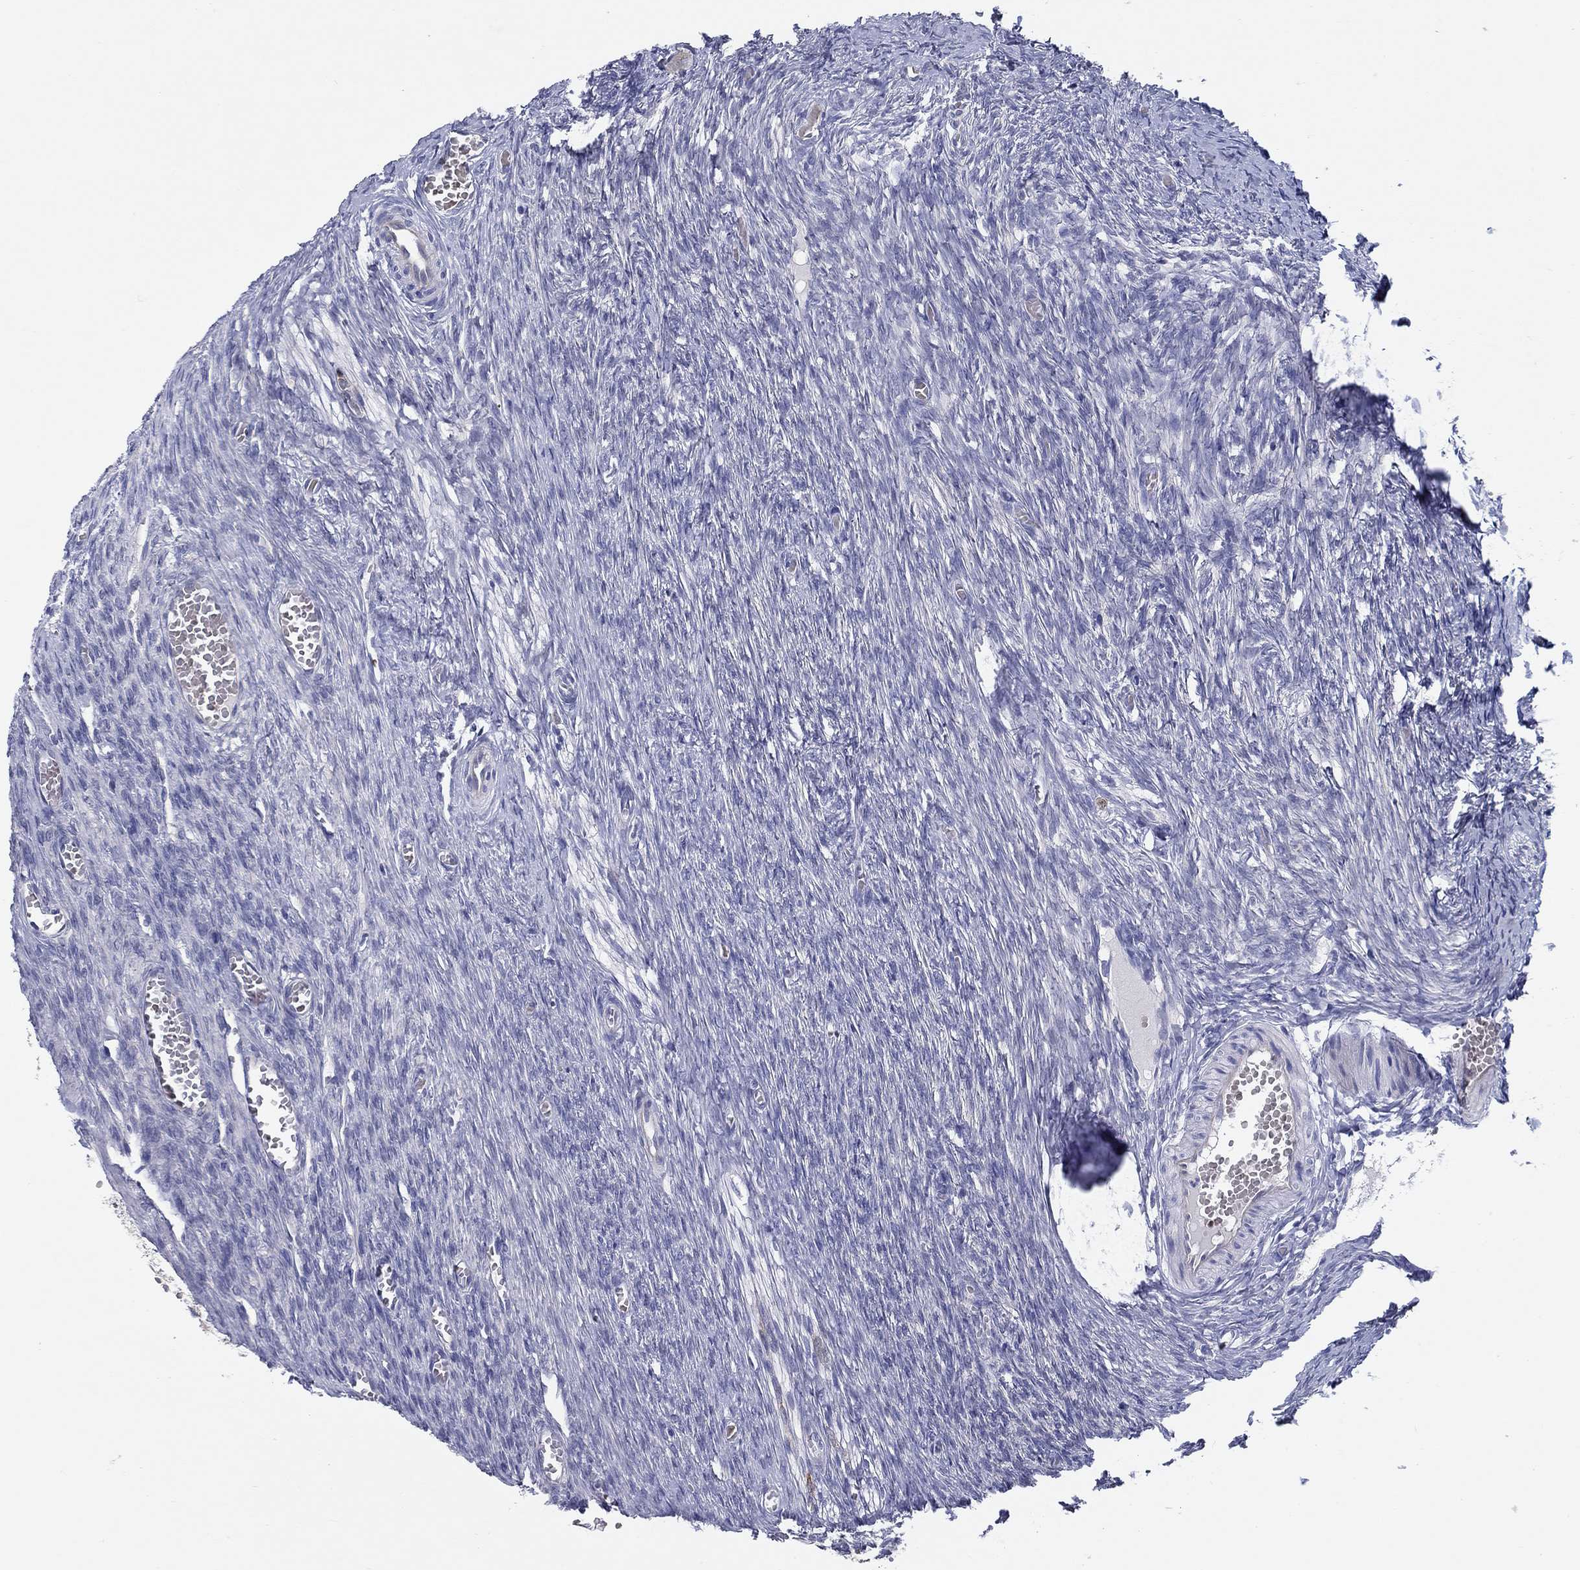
{"staining": {"intensity": "negative", "quantity": "none", "location": "none"}, "tissue": "ovary", "cell_type": "Follicle cells", "image_type": "normal", "snomed": [{"axis": "morphology", "description": "Normal tissue, NOS"}, {"axis": "topography", "description": "Ovary"}], "caption": "Immunohistochemistry histopathology image of unremarkable ovary: ovary stained with DAB displays no significant protein staining in follicle cells.", "gene": "ERMP1", "patient": {"sex": "female", "age": 27}}